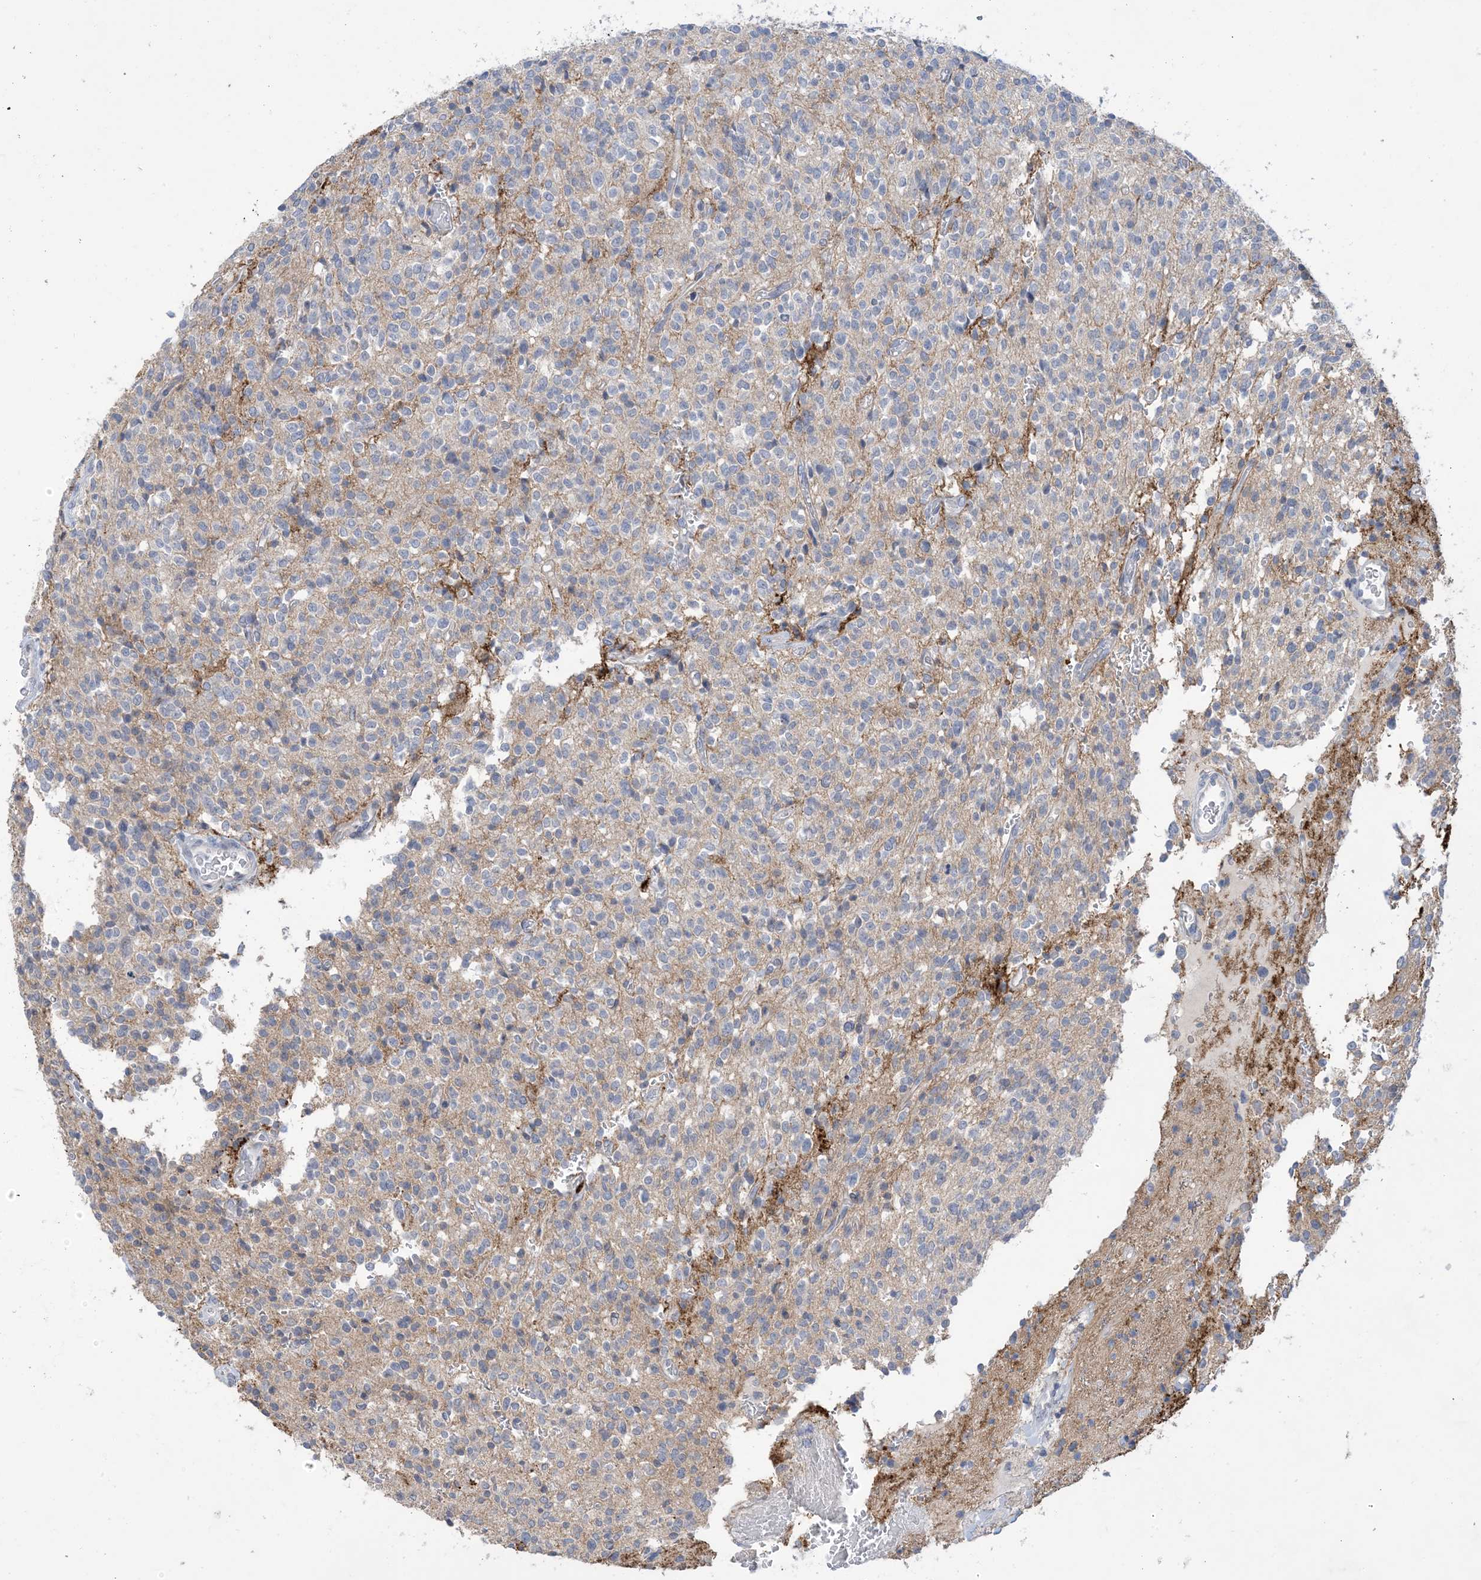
{"staining": {"intensity": "negative", "quantity": "none", "location": "none"}, "tissue": "glioma", "cell_type": "Tumor cells", "image_type": "cancer", "snomed": [{"axis": "morphology", "description": "Glioma, malignant, High grade"}, {"axis": "topography", "description": "Brain"}], "caption": "Immunohistochemical staining of glioma exhibits no significant expression in tumor cells.", "gene": "TTYH1", "patient": {"sex": "male", "age": 34}}